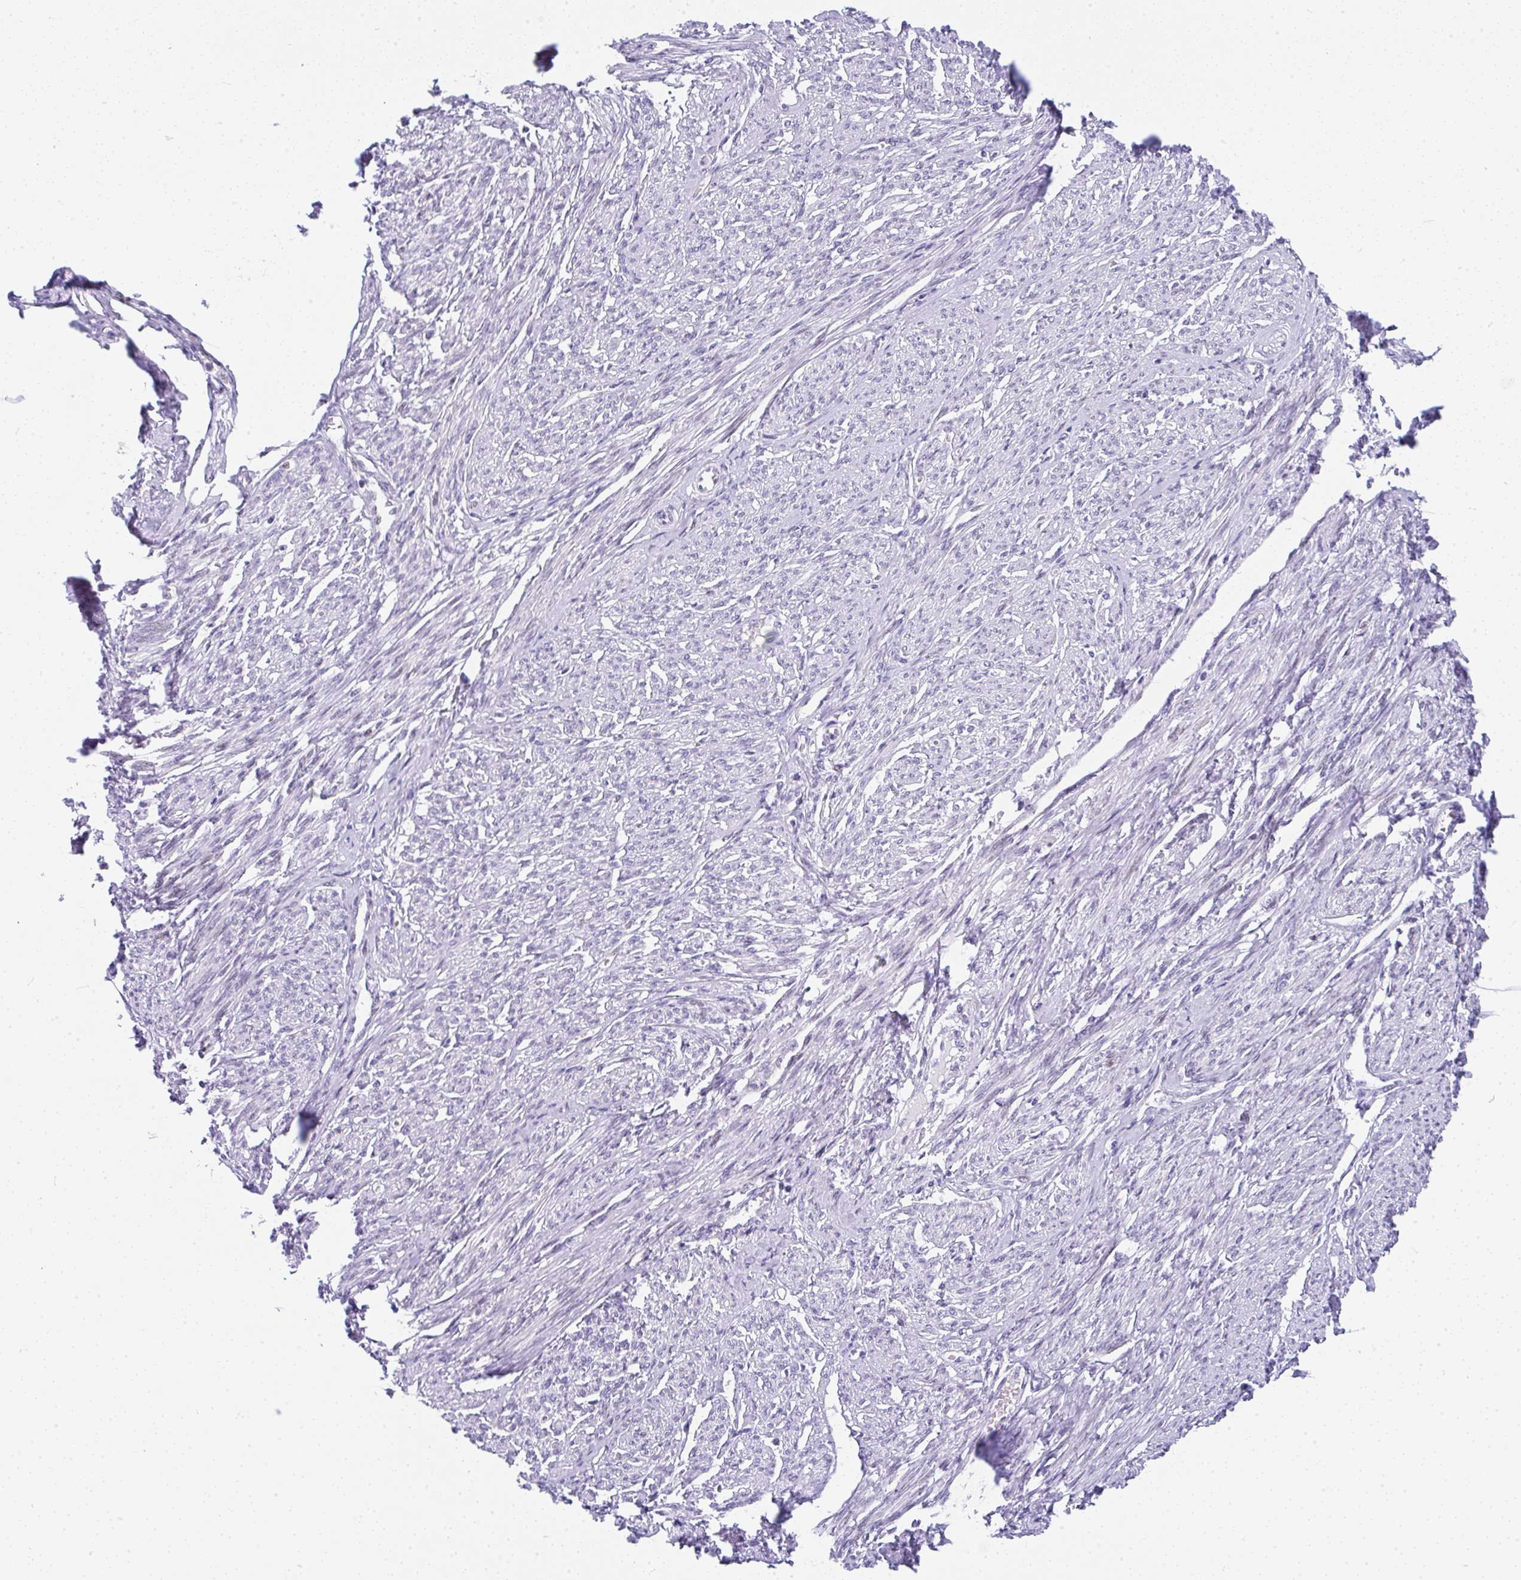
{"staining": {"intensity": "weak", "quantity": "25%-75%", "location": "cytoplasmic/membranous"}, "tissue": "smooth muscle", "cell_type": "Smooth muscle cells", "image_type": "normal", "snomed": [{"axis": "morphology", "description": "Normal tissue, NOS"}, {"axis": "topography", "description": "Smooth muscle"}], "caption": "Immunohistochemical staining of normal smooth muscle exhibits 25%-75% levels of weak cytoplasmic/membranous protein positivity in about 25%-75% of smooth muscle cells. The protein of interest is shown in brown color, while the nuclei are stained blue.", "gene": "NR1D2", "patient": {"sex": "female", "age": 65}}